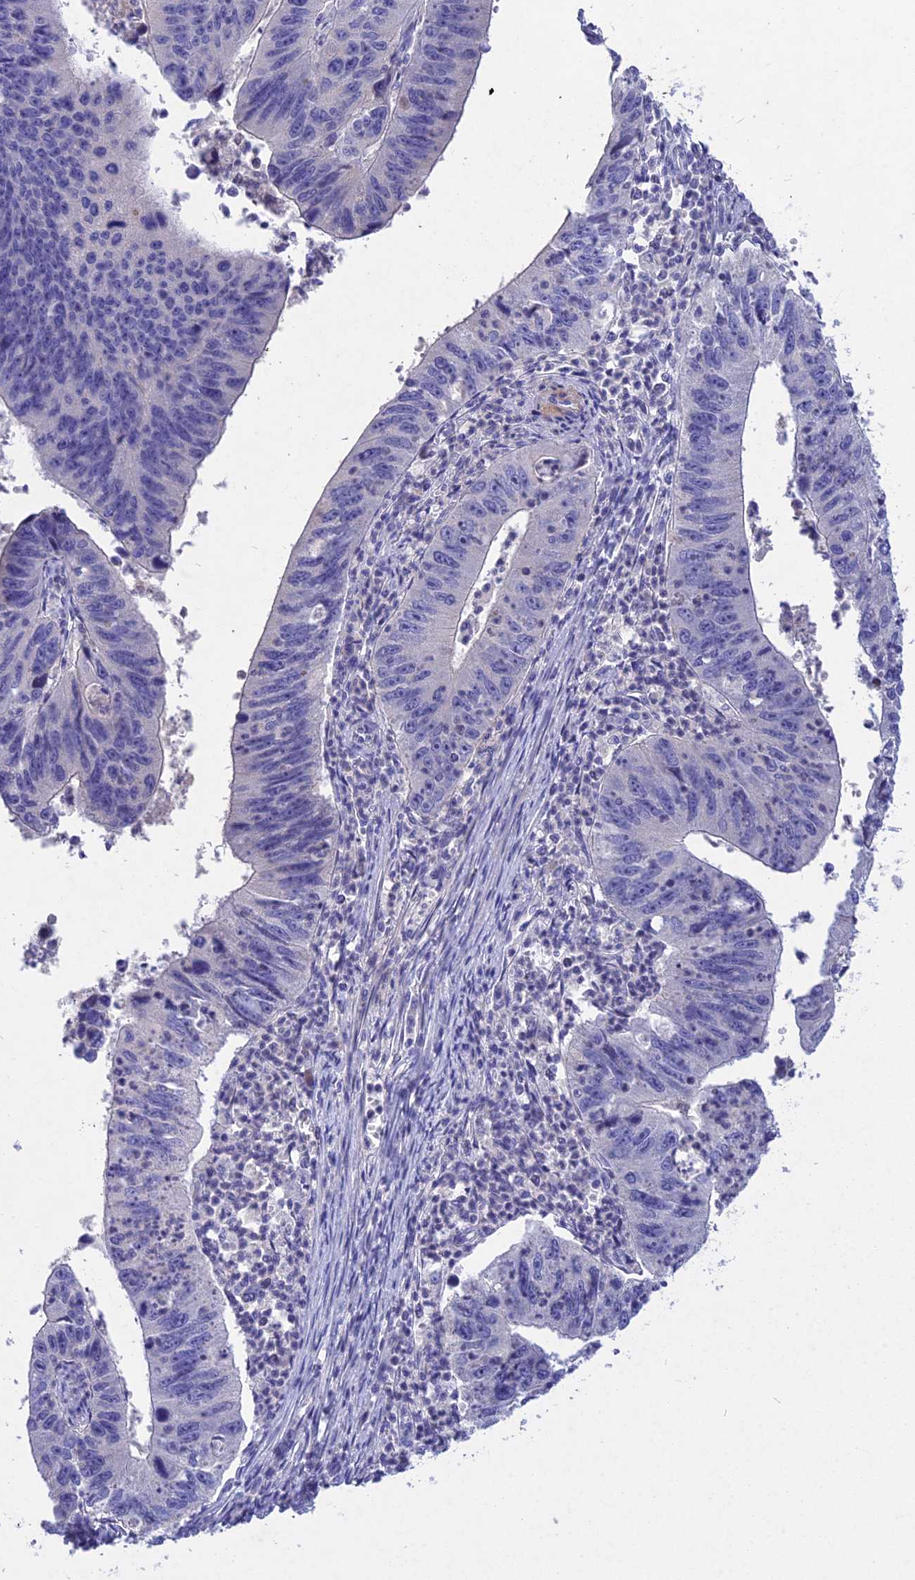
{"staining": {"intensity": "negative", "quantity": "none", "location": "none"}, "tissue": "stomach cancer", "cell_type": "Tumor cells", "image_type": "cancer", "snomed": [{"axis": "morphology", "description": "Adenocarcinoma, NOS"}, {"axis": "topography", "description": "Stomach"}], "caption": "Human adenocarcinoma (stomach) stained for a protein using immunohistochemistry (IHC) reveals no expression in tumor cells.", "gene": "DEFB119", "patient": {"sex": "male", "age": 59}}